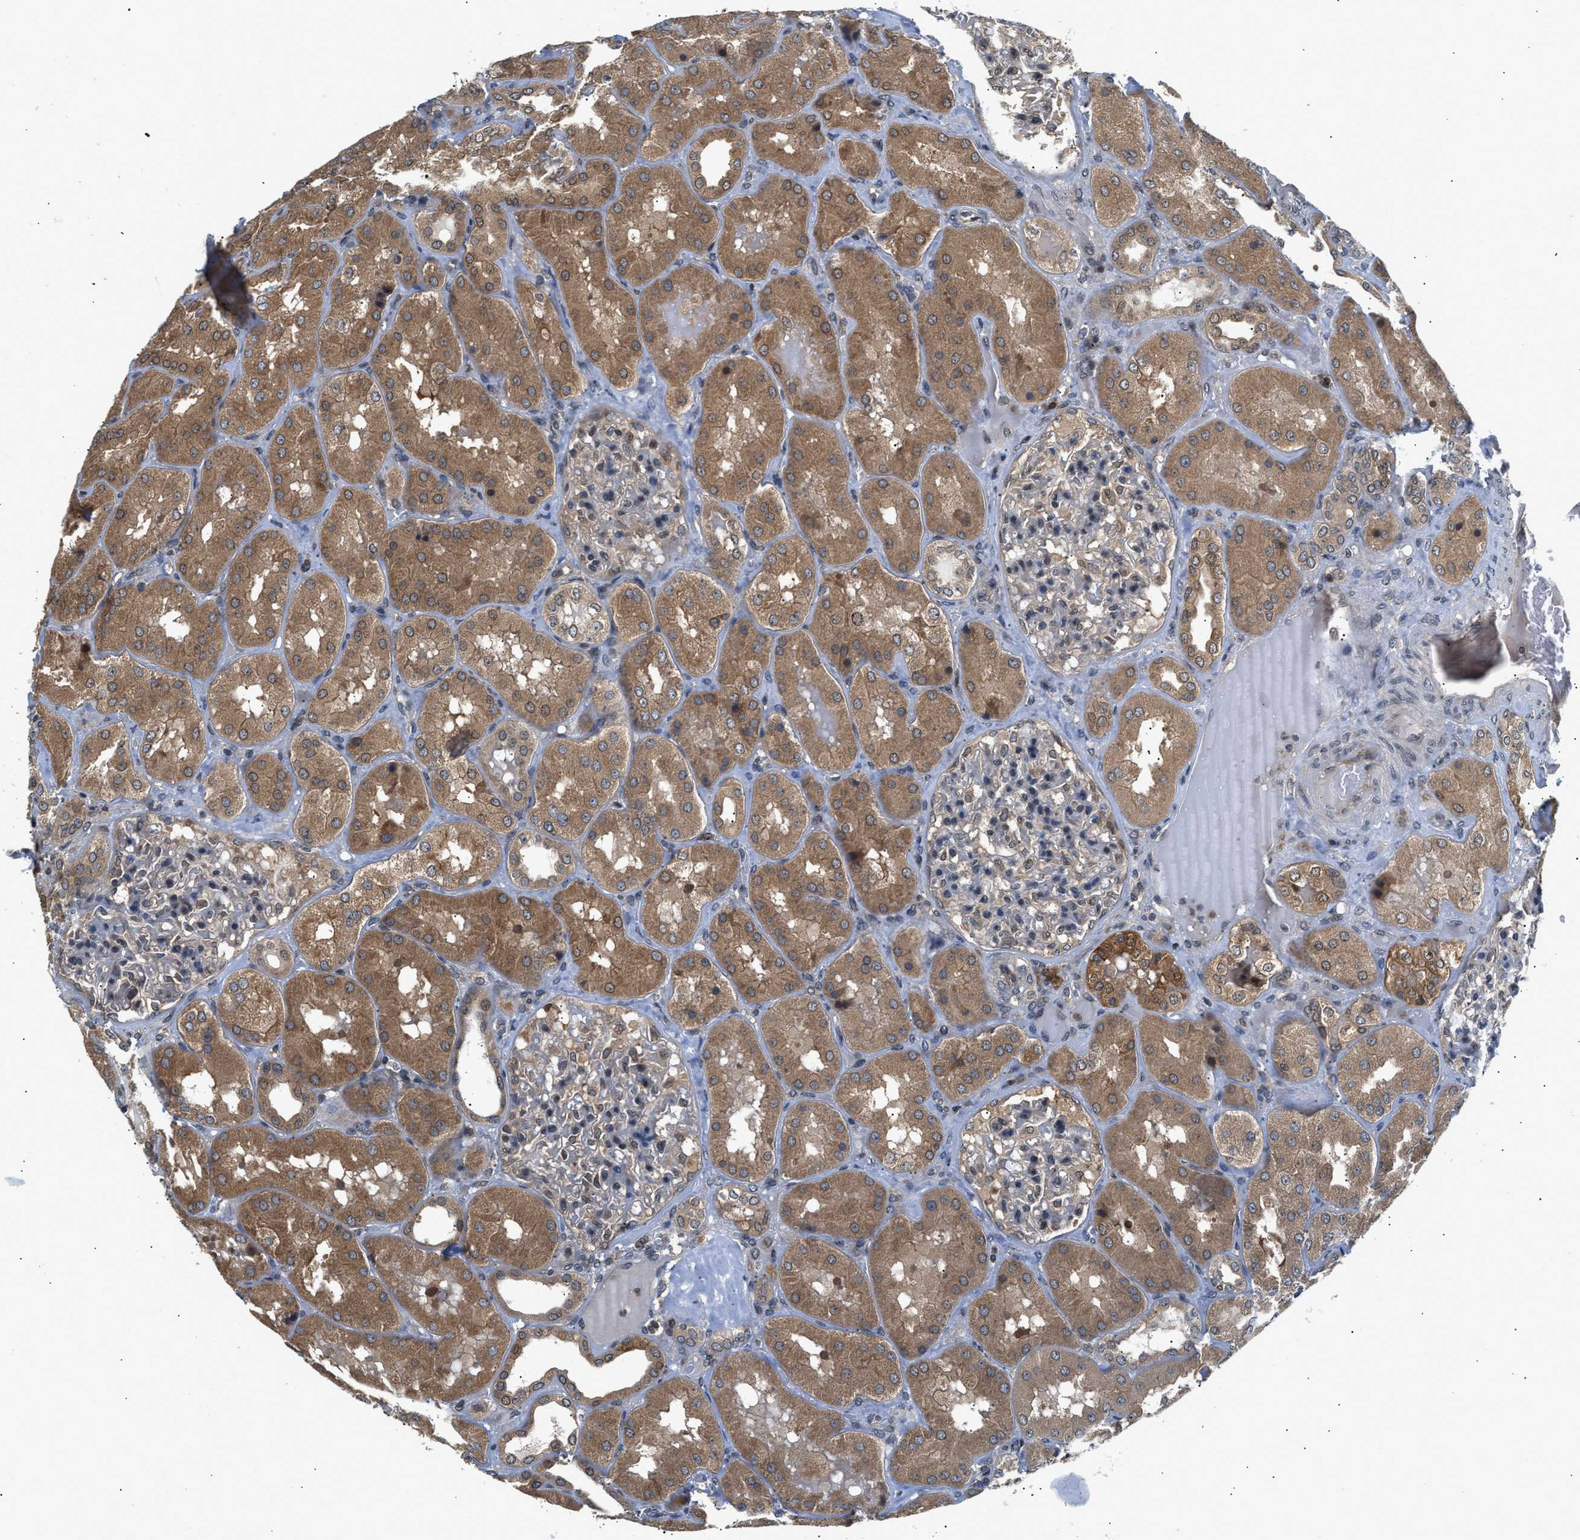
{"staining": {"intensity": "weak", "quantity": "<25%", "location": "cytoplasmic/membranous,nuclear"}, "tissue": "kidney", "cell_type": "Cells in glomeruli", "image_type": "normal", "snomed": [{"axis": "morphology", "description": "Normal tissue, NOS"}, {"axis": "topography", "description": "Kidney"}], "caption": "Kidney was stained to show a protein in brown. There is no significant positivity in cells in glomeruli. (Brightfield microscopy of DAB immunohistochemistry at high magnification).", "gene": "RAB29", "patient": {"sex": "female", "age": 56}}